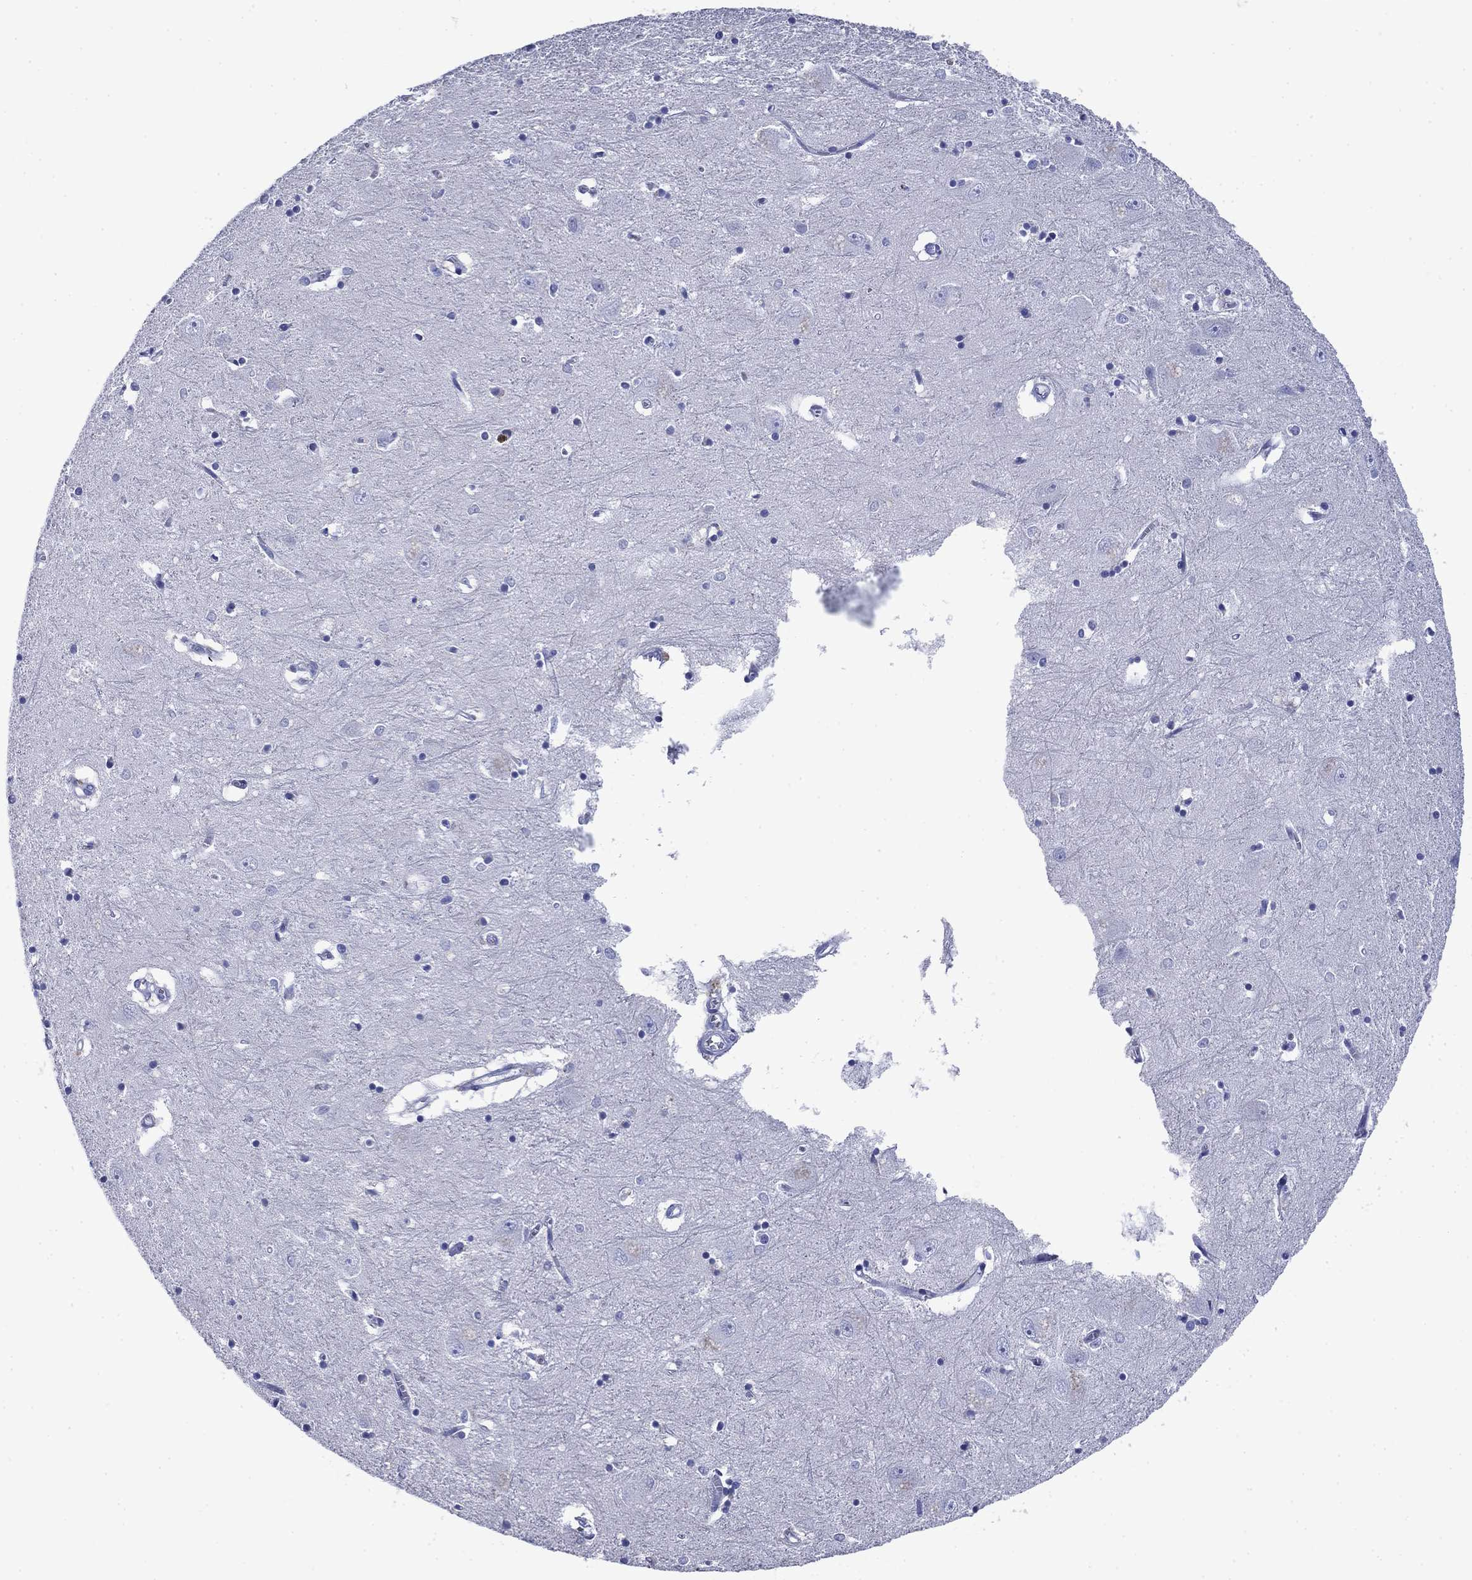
{"staining": {"intensity": "negative", "quantity": "none", "location": "none"}, "tissue": "caudate", "cell_type": "Glial cells", "image_type": "normal", "snomed": [{"axis": "morphology", "description": "Normal tissue, NOS"}, {"axis": "topography", "description": "Lateral ventricle wall"}], "caption": "Immunohistochemistry micrograph of benign caudate stained for a protein (brown), which displays no expression in glial cells.", "gene": "TFR2", "patient": {"sex": "male", "age": 54}}